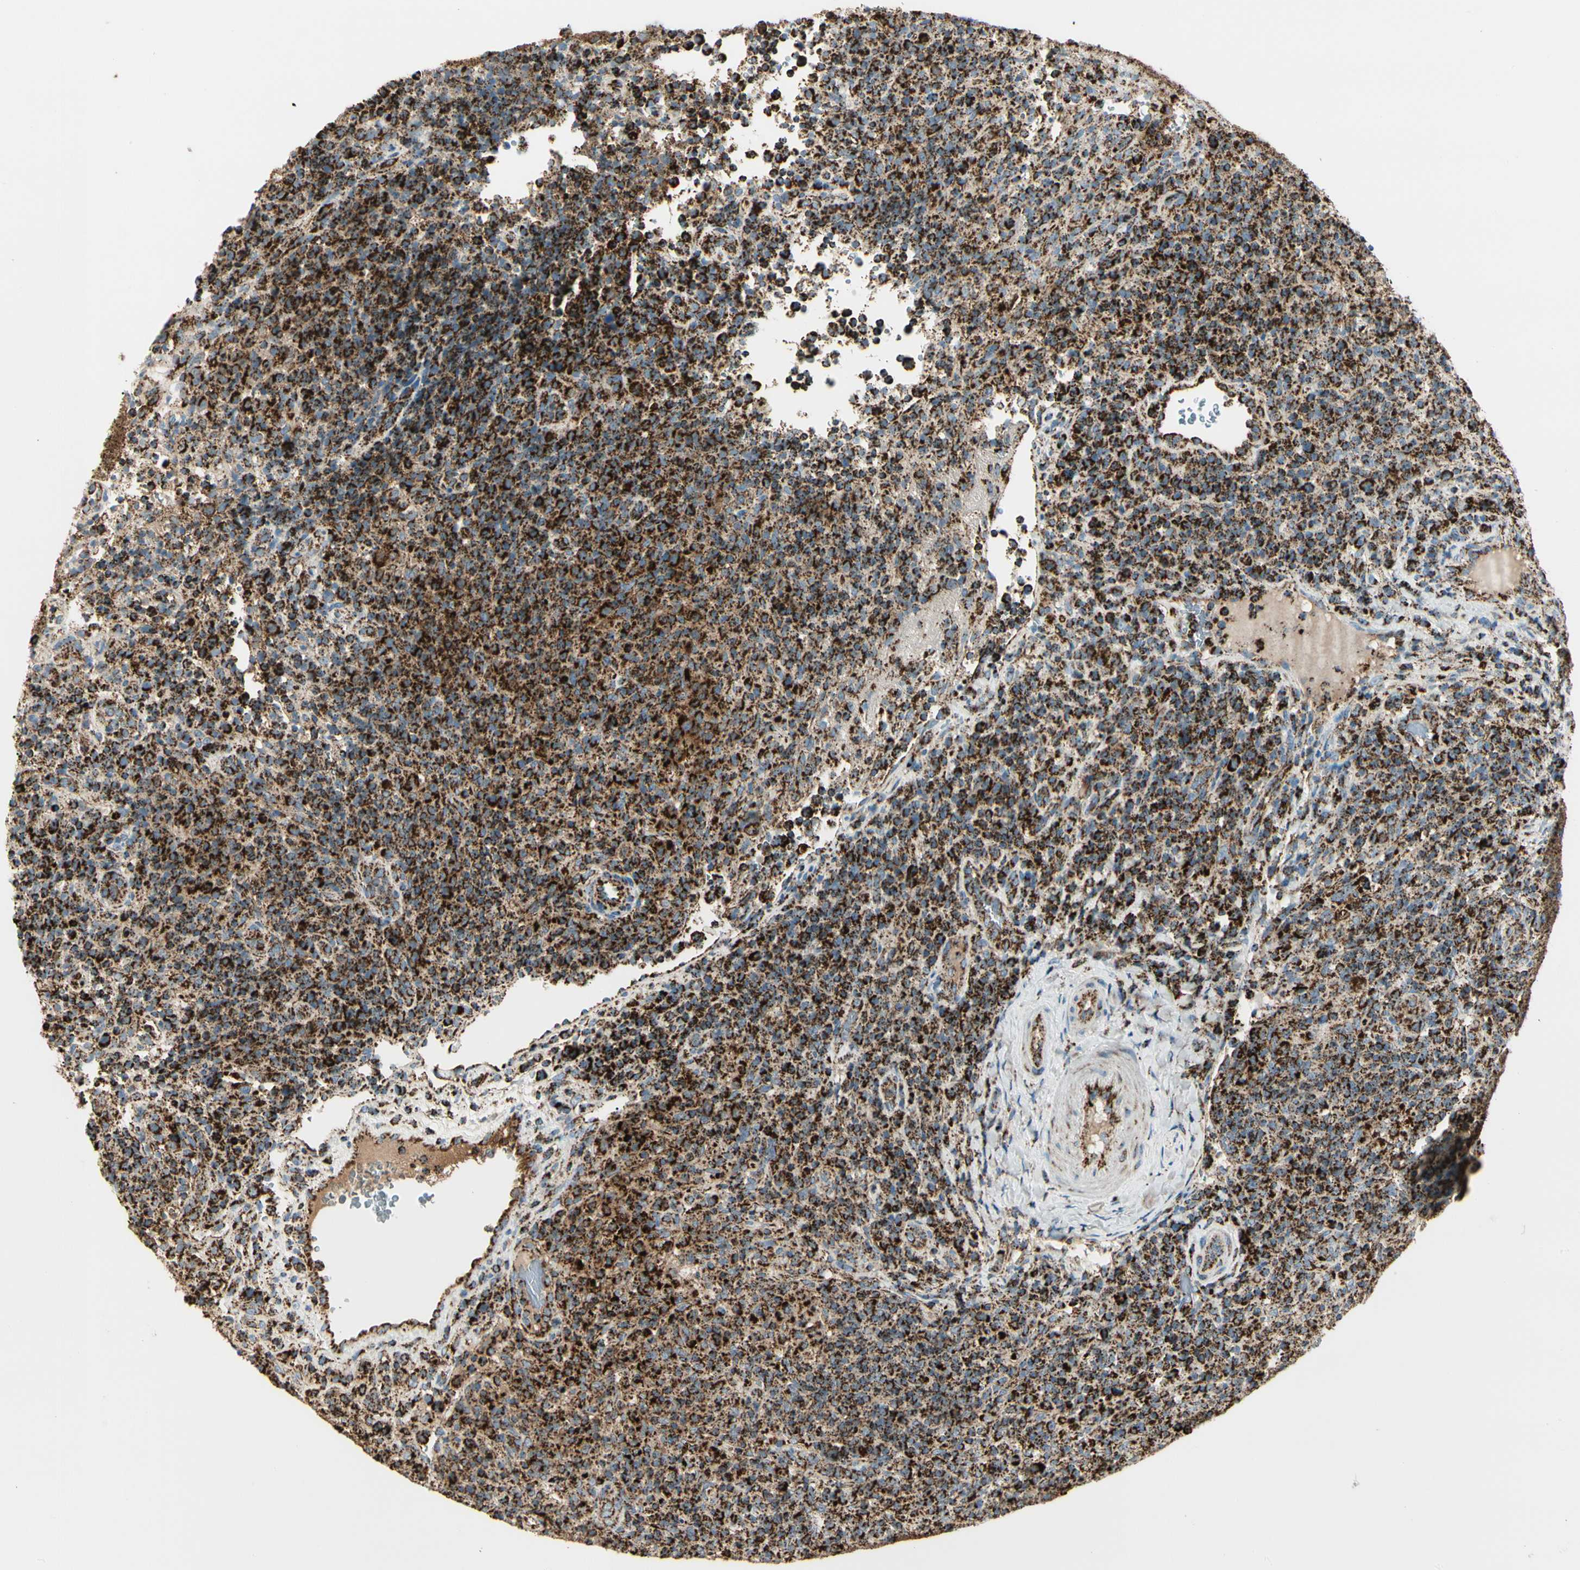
{"staining": {"intensity": "strong", "quantity": ">75%", "location": "cytoplasmic/membranous"}, "tissue": "lymphoma", "cell_type": "Tumor cells", "image_type": "cancer", "snomed": [{"axis": "morphology", "description": "Malignant lymphoma, non-Hodgkin's type, High grade"}, {"axis": "topography", "description": "Lymph node"}], "caption": "Immunohistochemical staining of malignant lymphoma, non-Hodgkin's type (high-grade) reveals high levels of strong cytoplasmic/membranous staining in approximately >75% of tumor cells.", "gene": "ME2", "patient": {"sex": "female", "age": 76}}